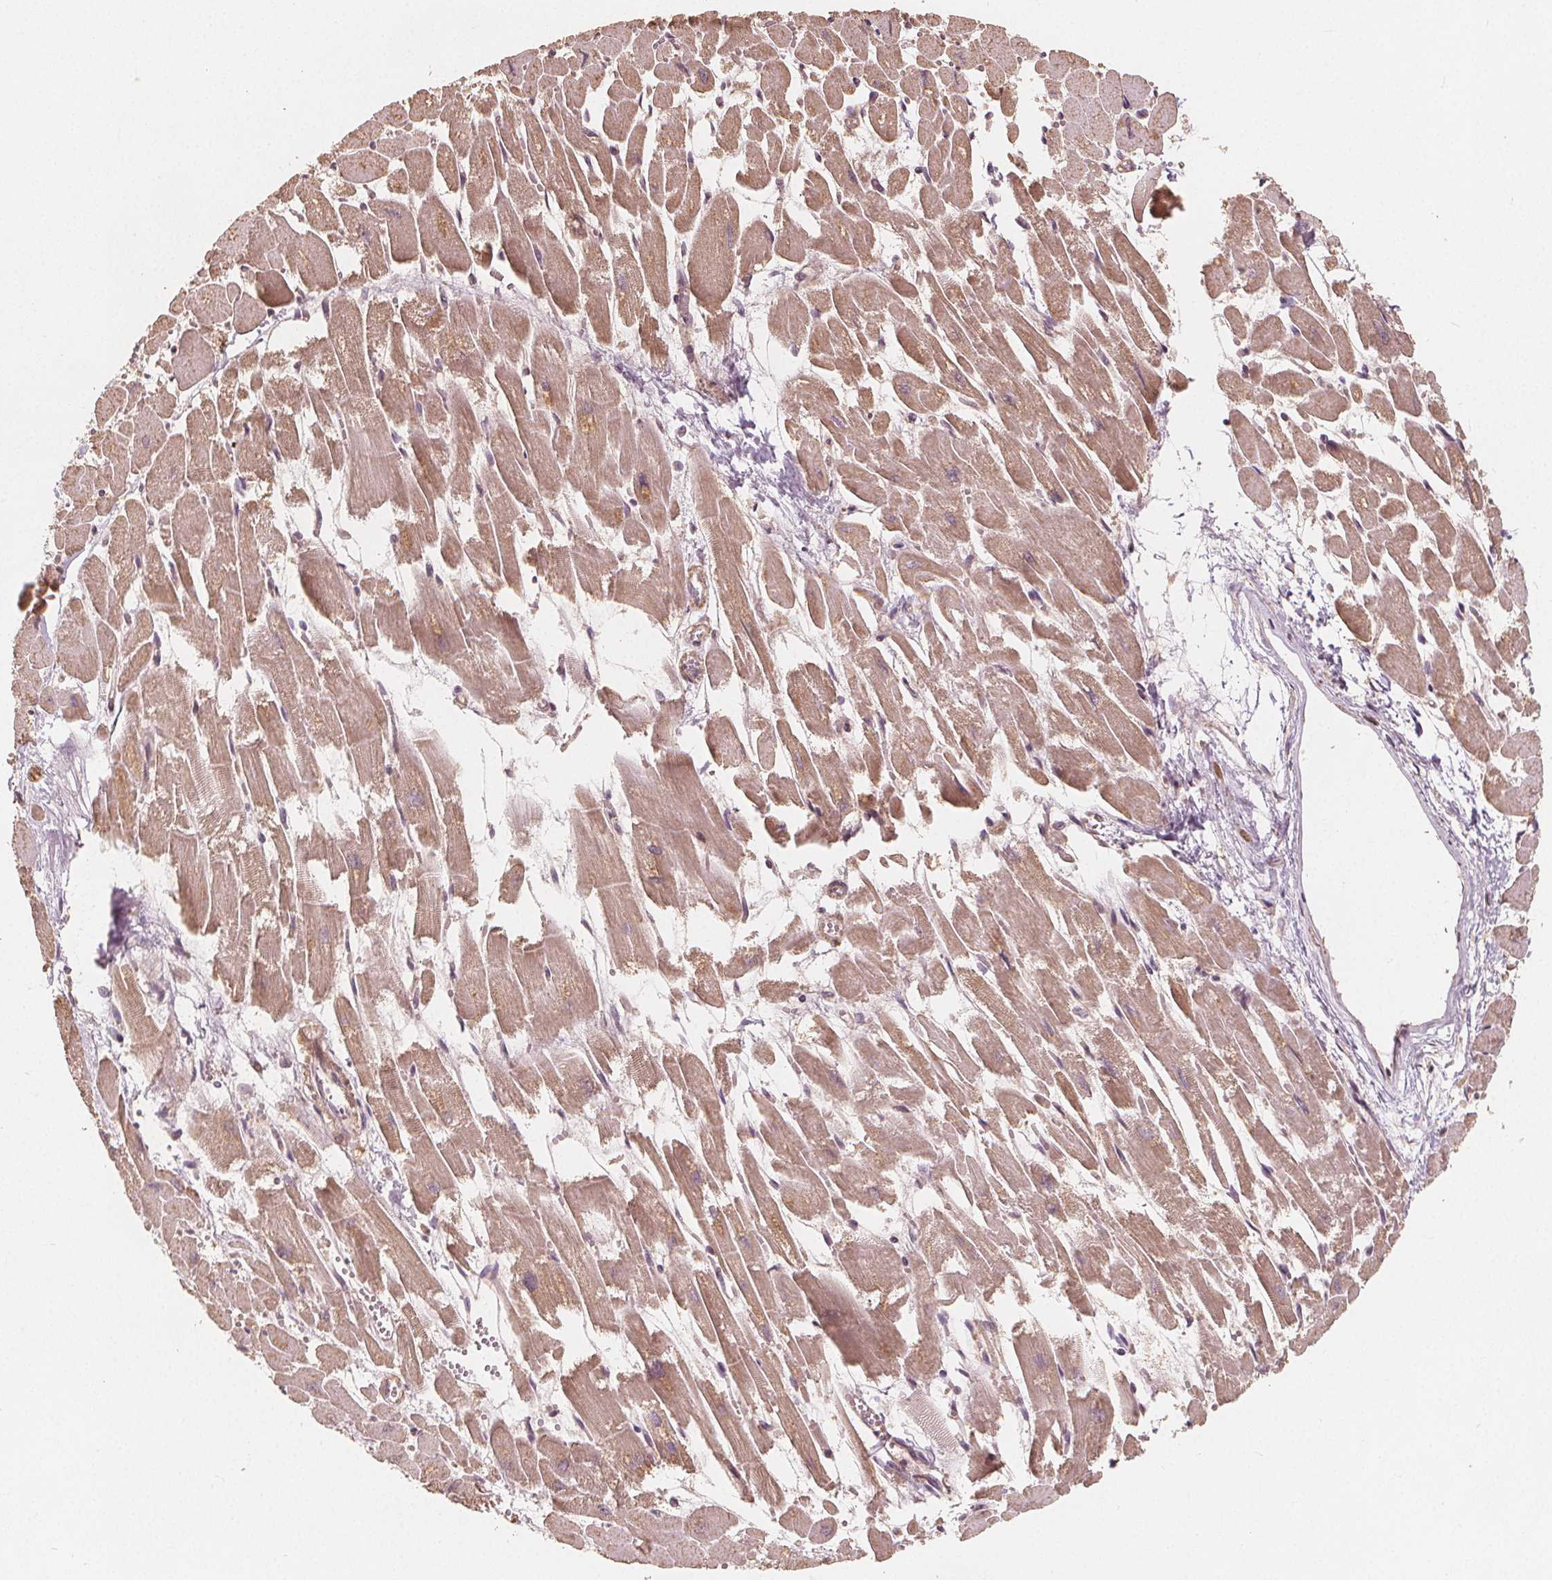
{"staining": {"intensity": "moderate", "quantity": "25%-75%", "location": "cytoplasmic/membranous"}, "tissue": "heart muscle", "cell_type": "Cardiomyocytes", "image_type": "normal", "snomed": [{"axis": "morphology", "description": "Normal tissue, NOS"}, {"axis": "topography", "description": "Heart"}], "caption": "Protein expression analysis of normal heart muscle displays moderate cytoplasmic/membranous positivity in approximately 25%-75% of cardiomyocytes. (DAB (3,3'-diaminobenzidine) IHC, brown staining for protein, blue staining for nuclei).", "gene": "PEX26", "patient": {"sex": "female", "age": 52}}